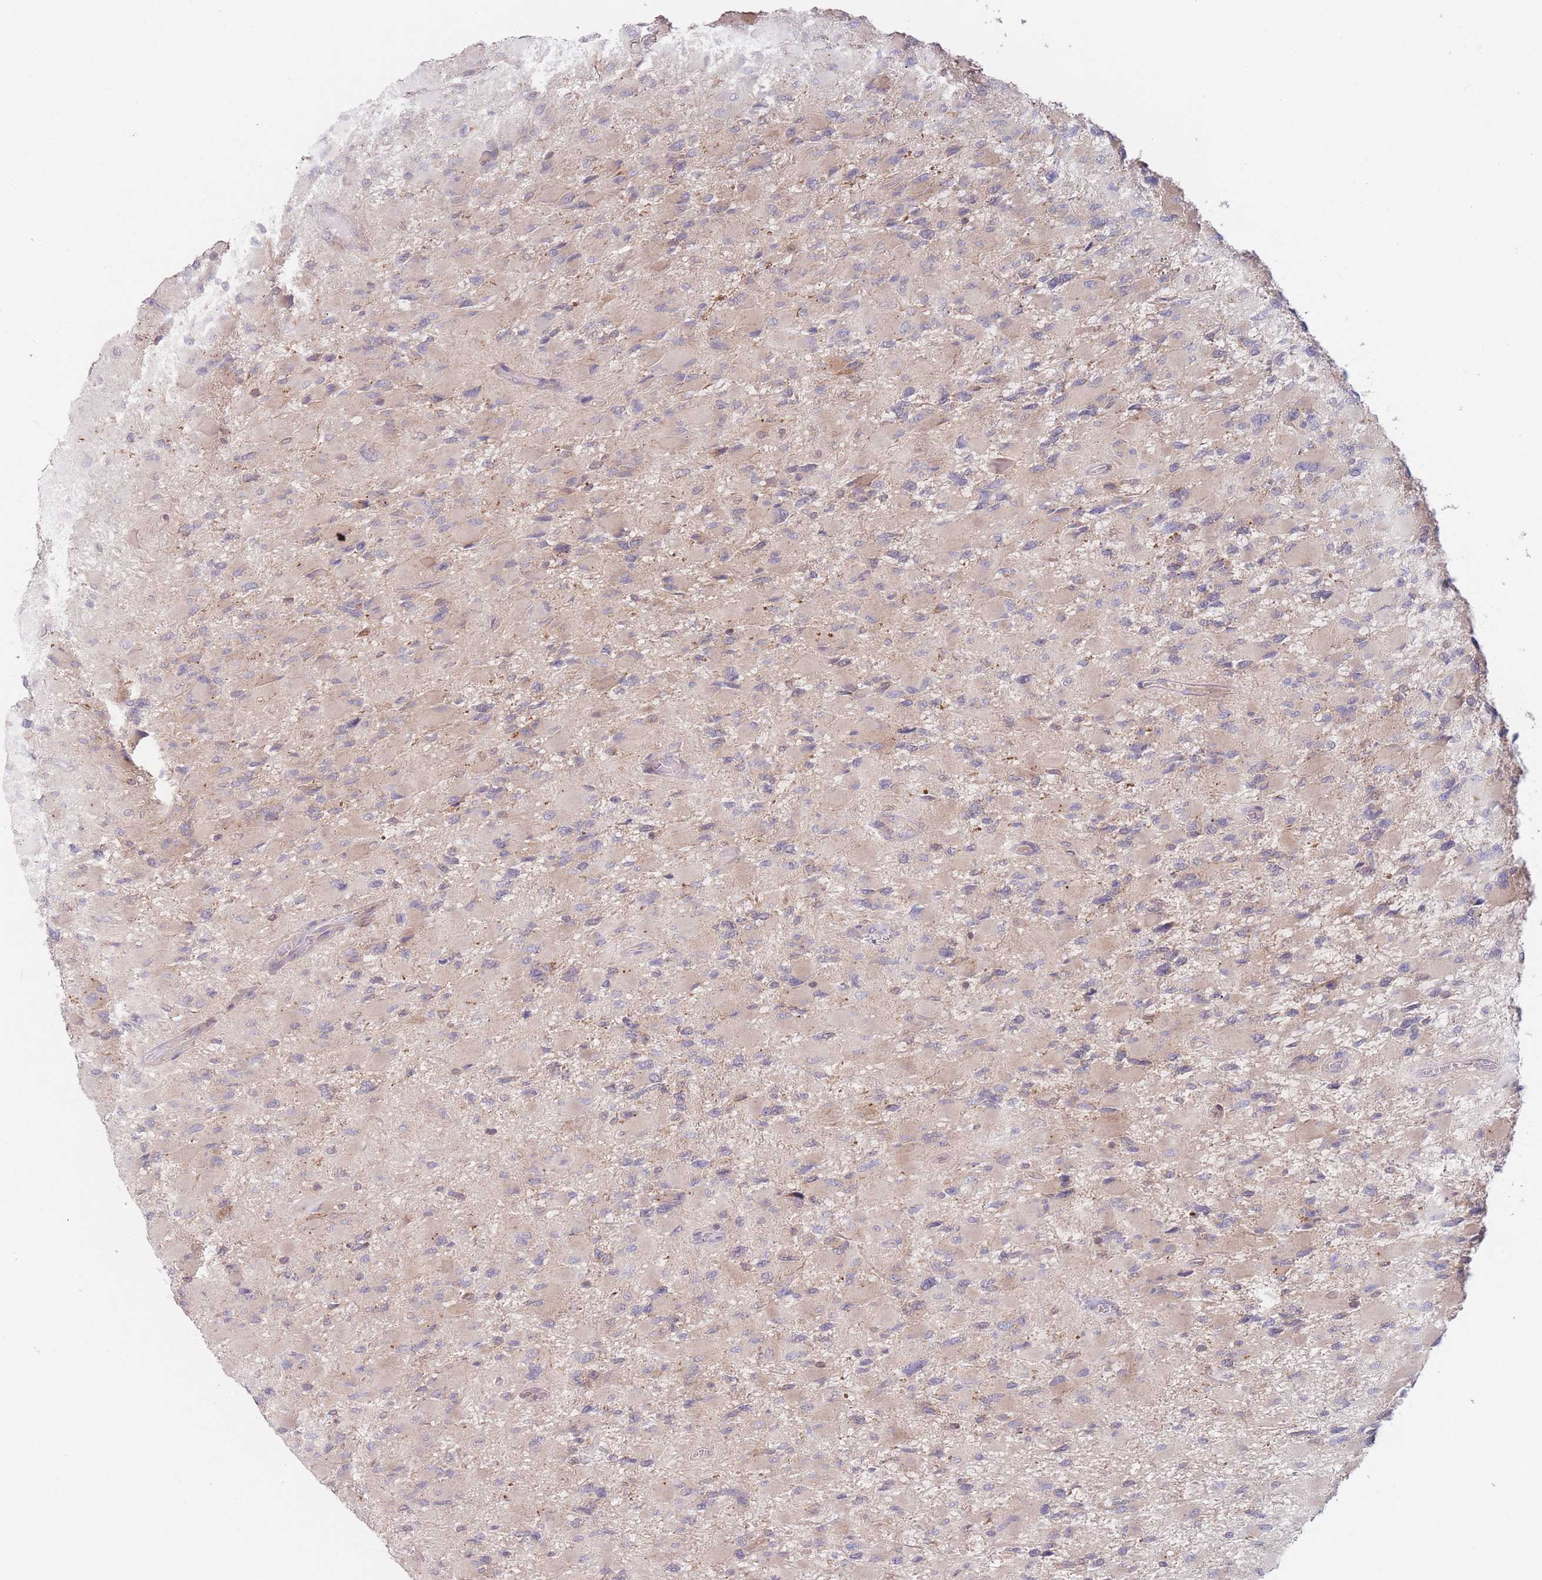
{"staining": {"intensity": "weak", "quantity": "<25%", "location": "cytoplasmic/membranous"}, "tissue": "glioma", "cell_type": "Tumor cells", "image_type": "cancer", "snomed": [{"axis": "morphology", "description": "Glioma, malignant, High grade"}, {"axis": "topography", "description": "Cerebral cortex"}], "caption": "This is an immunohistochemistry (IHC) histopathology image of human malignant glioma (high-grade). There is no expression in tumor cells.", "gene": "PPM1A", "patient": {"sex": "female", "age": 36}}